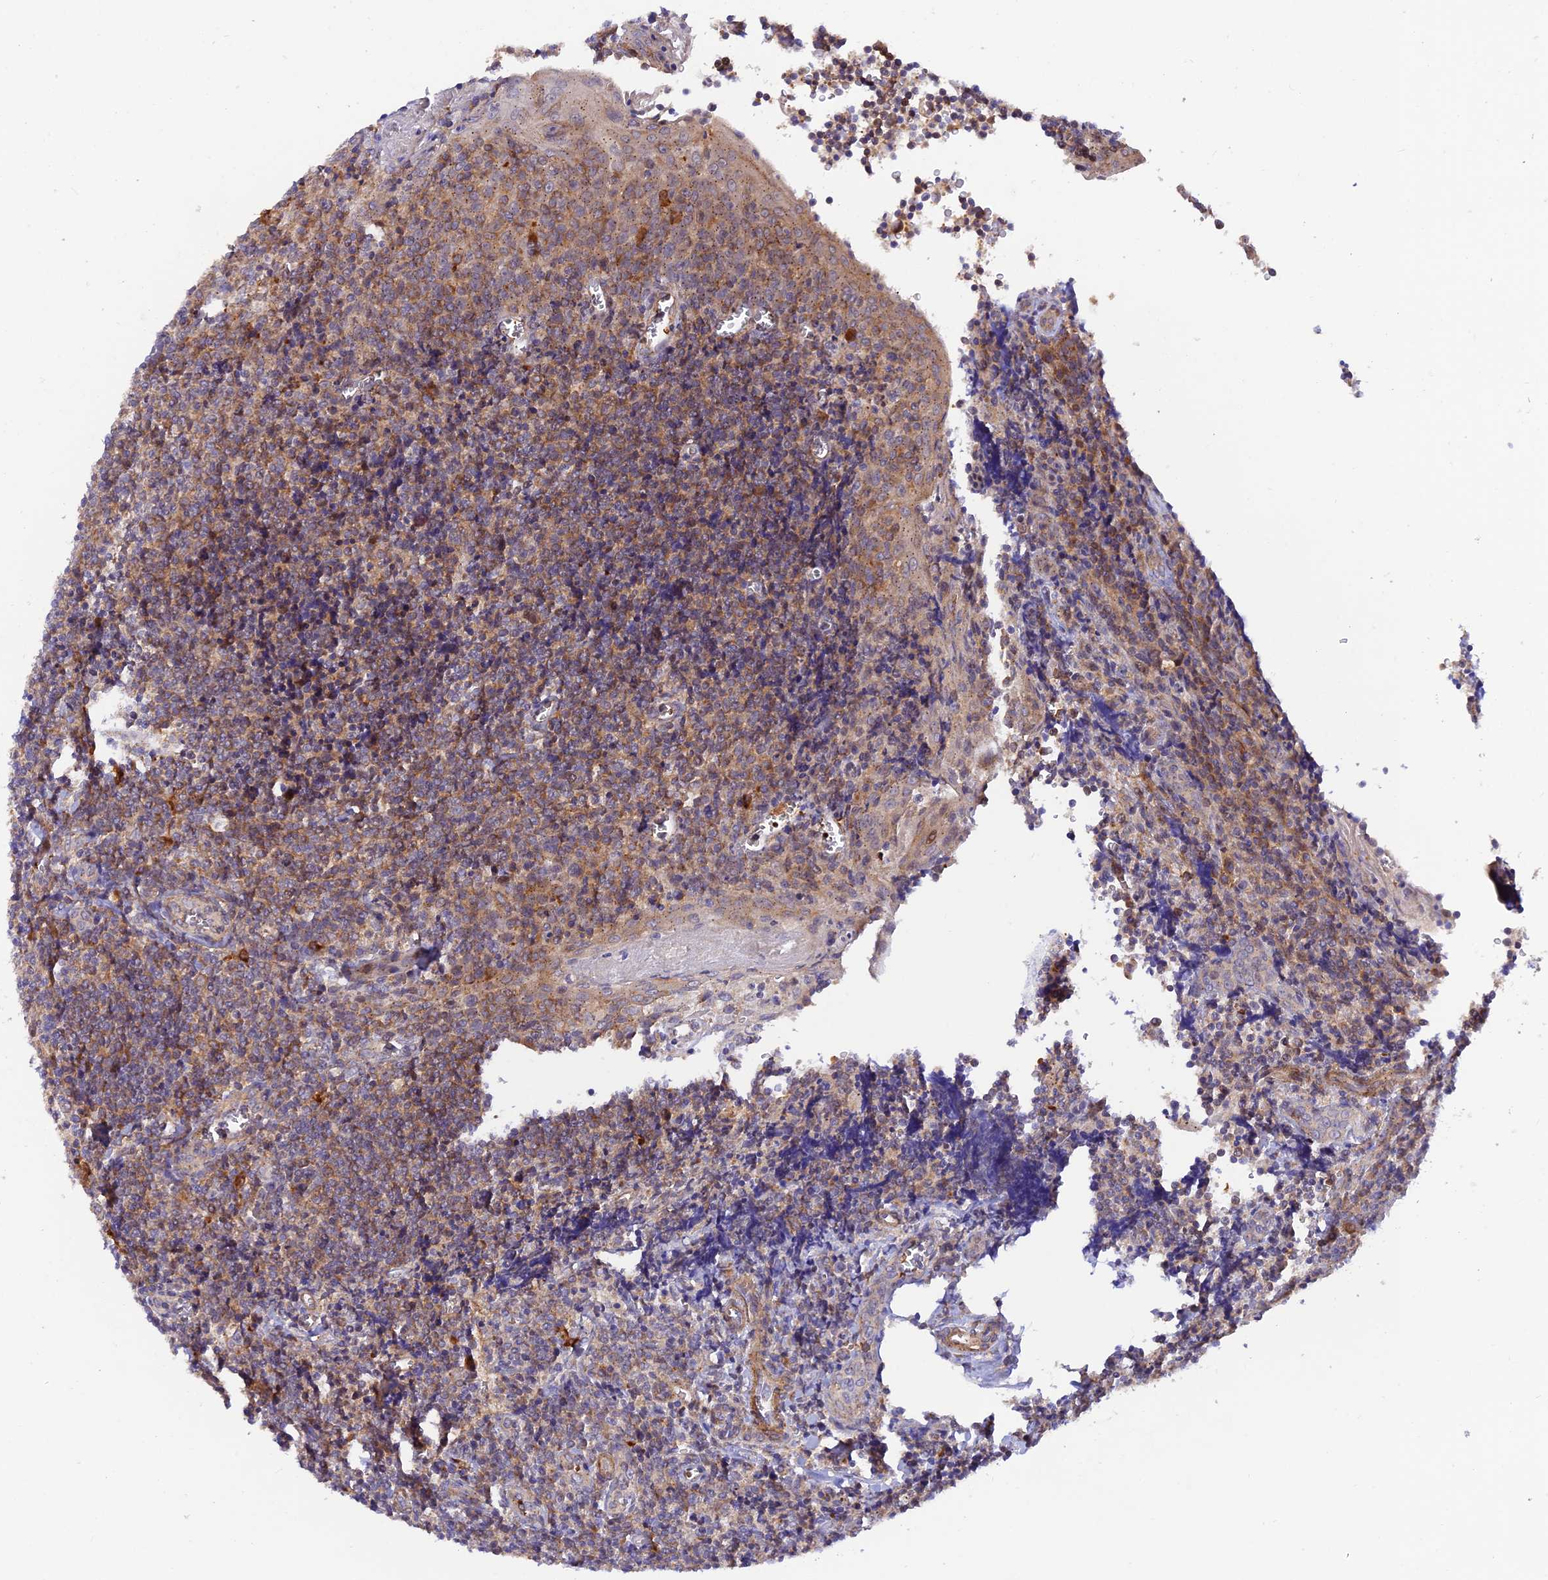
{"staining": {"intensity": "moderate", "quantity": "<25%", "location": "cytoplasmic/membranous"}, "tissue": "tonsil", "cell_type": "Germinal center cells", "image_type": "normal", "snomed": [{"axis": "morphology", "description": "Normal tissue, NOS"}, {"axis": "topography", "description": "Tonsil"}], "caption": "Immunohistochemistry micrograph of unremarkable human tonsil stained for a protein (brown), which reveals low levels of moderate cytoplasmic/membranous positivity in approximately <25% of germinal center cells.", "gene": "WDFY4", "patient": {"sex": "male", "age": 27}}